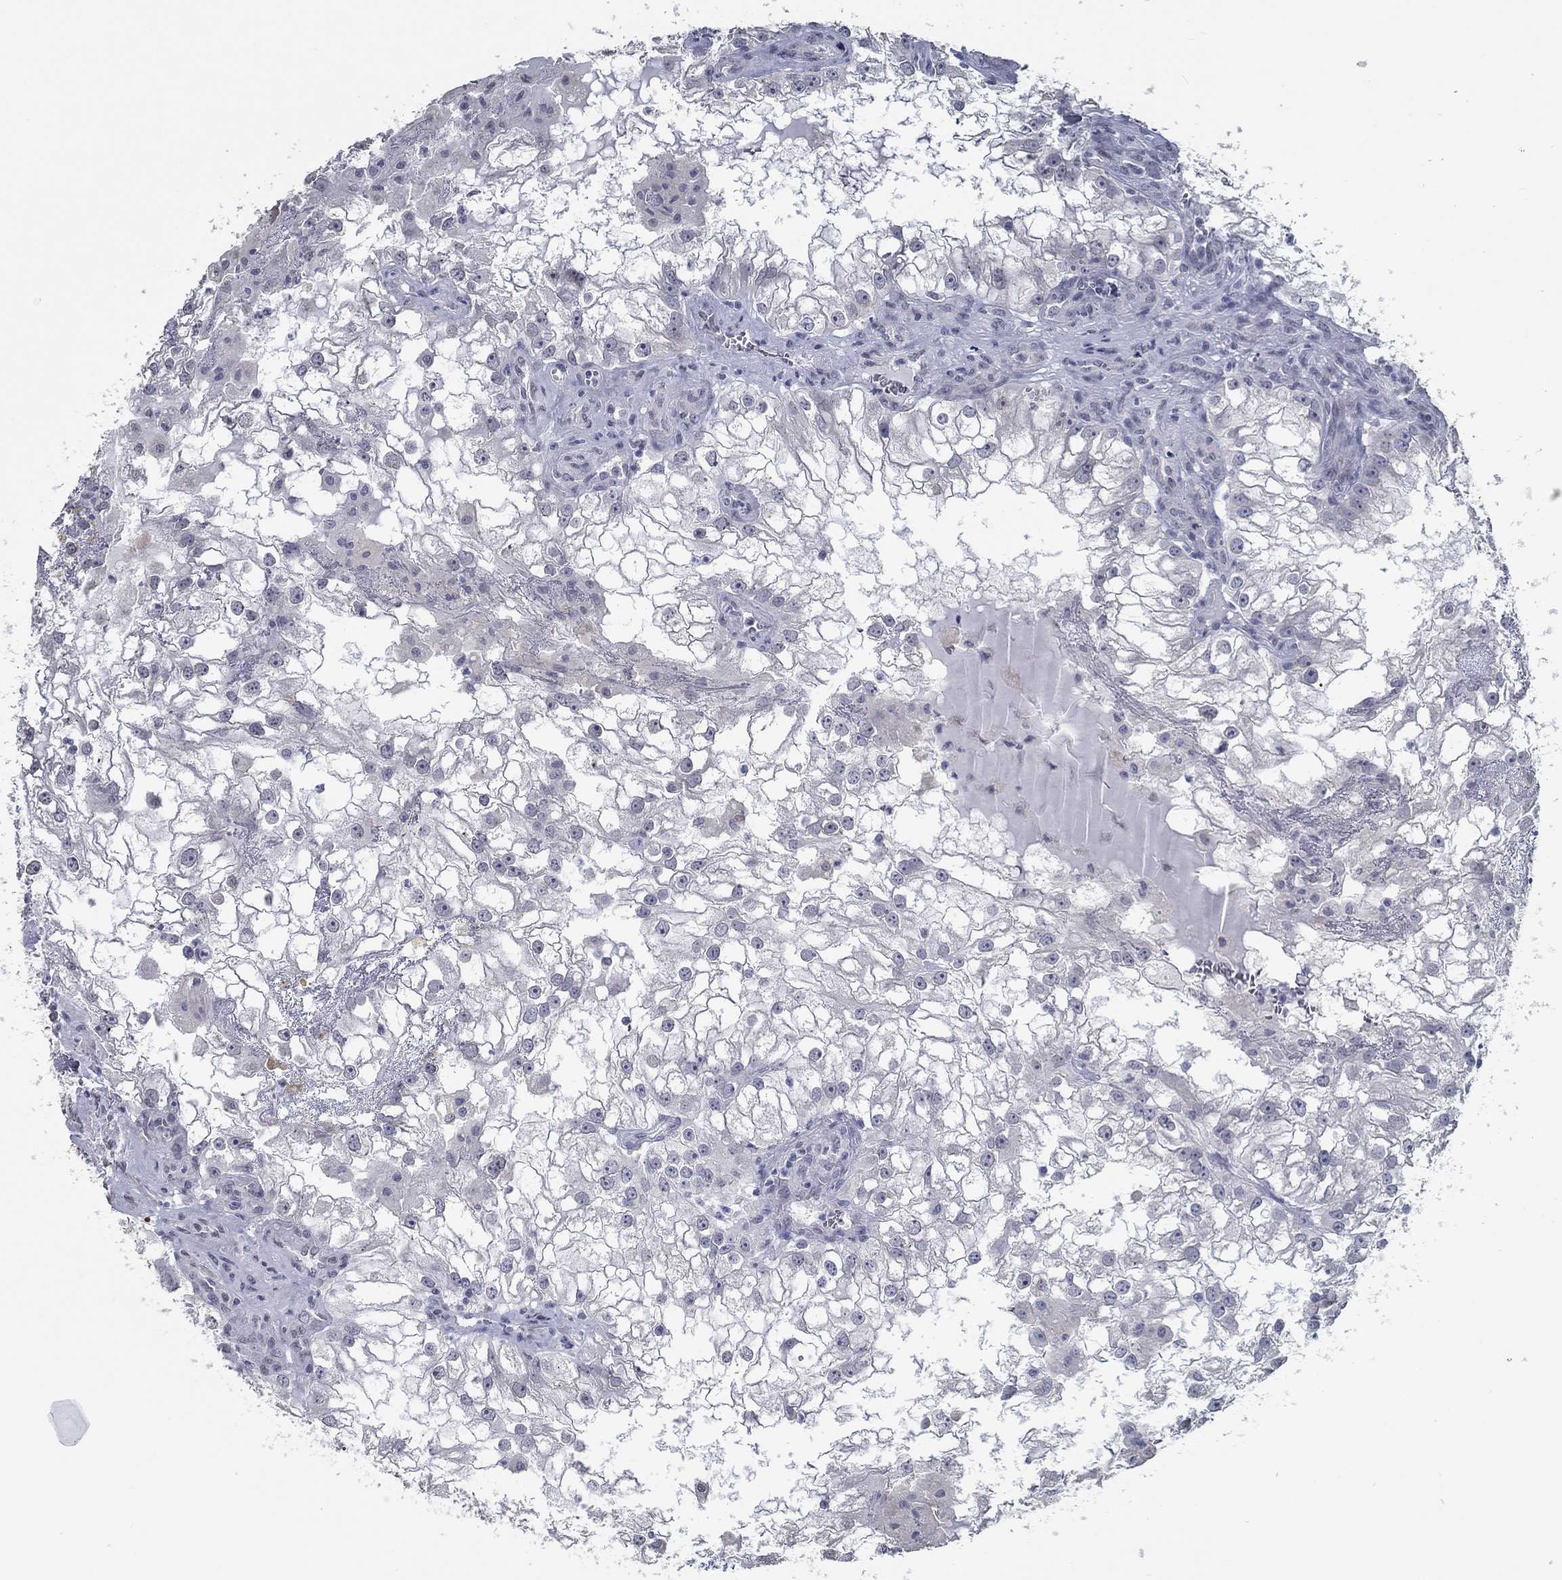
{"staining": {"intensity": "negative", "quantity": "none", "location": "none"}, "tissue": "renal cancer", "cell_type": "Tumor cells", "image_type": "cancer", "snomed": [{"axis": "morphology", "description": "Adenocarcinoma, NOS"}, {"axis": "topography", "description": "Kidney"}], "caption": "This photomicrograph is of renal cancer stained with immunohistochemistry to label a protein in brown with the nuclei are counter-stained blue. There is no expression in tumor cells. (Stains: DAB (3,3'-diaminobenzidine) IHC with hematoxylin counter stain, Microscopy: brightfield microscopy at high magnification).", "gene": "NUP155", "patient": {"sex": "male", "age": 59}}